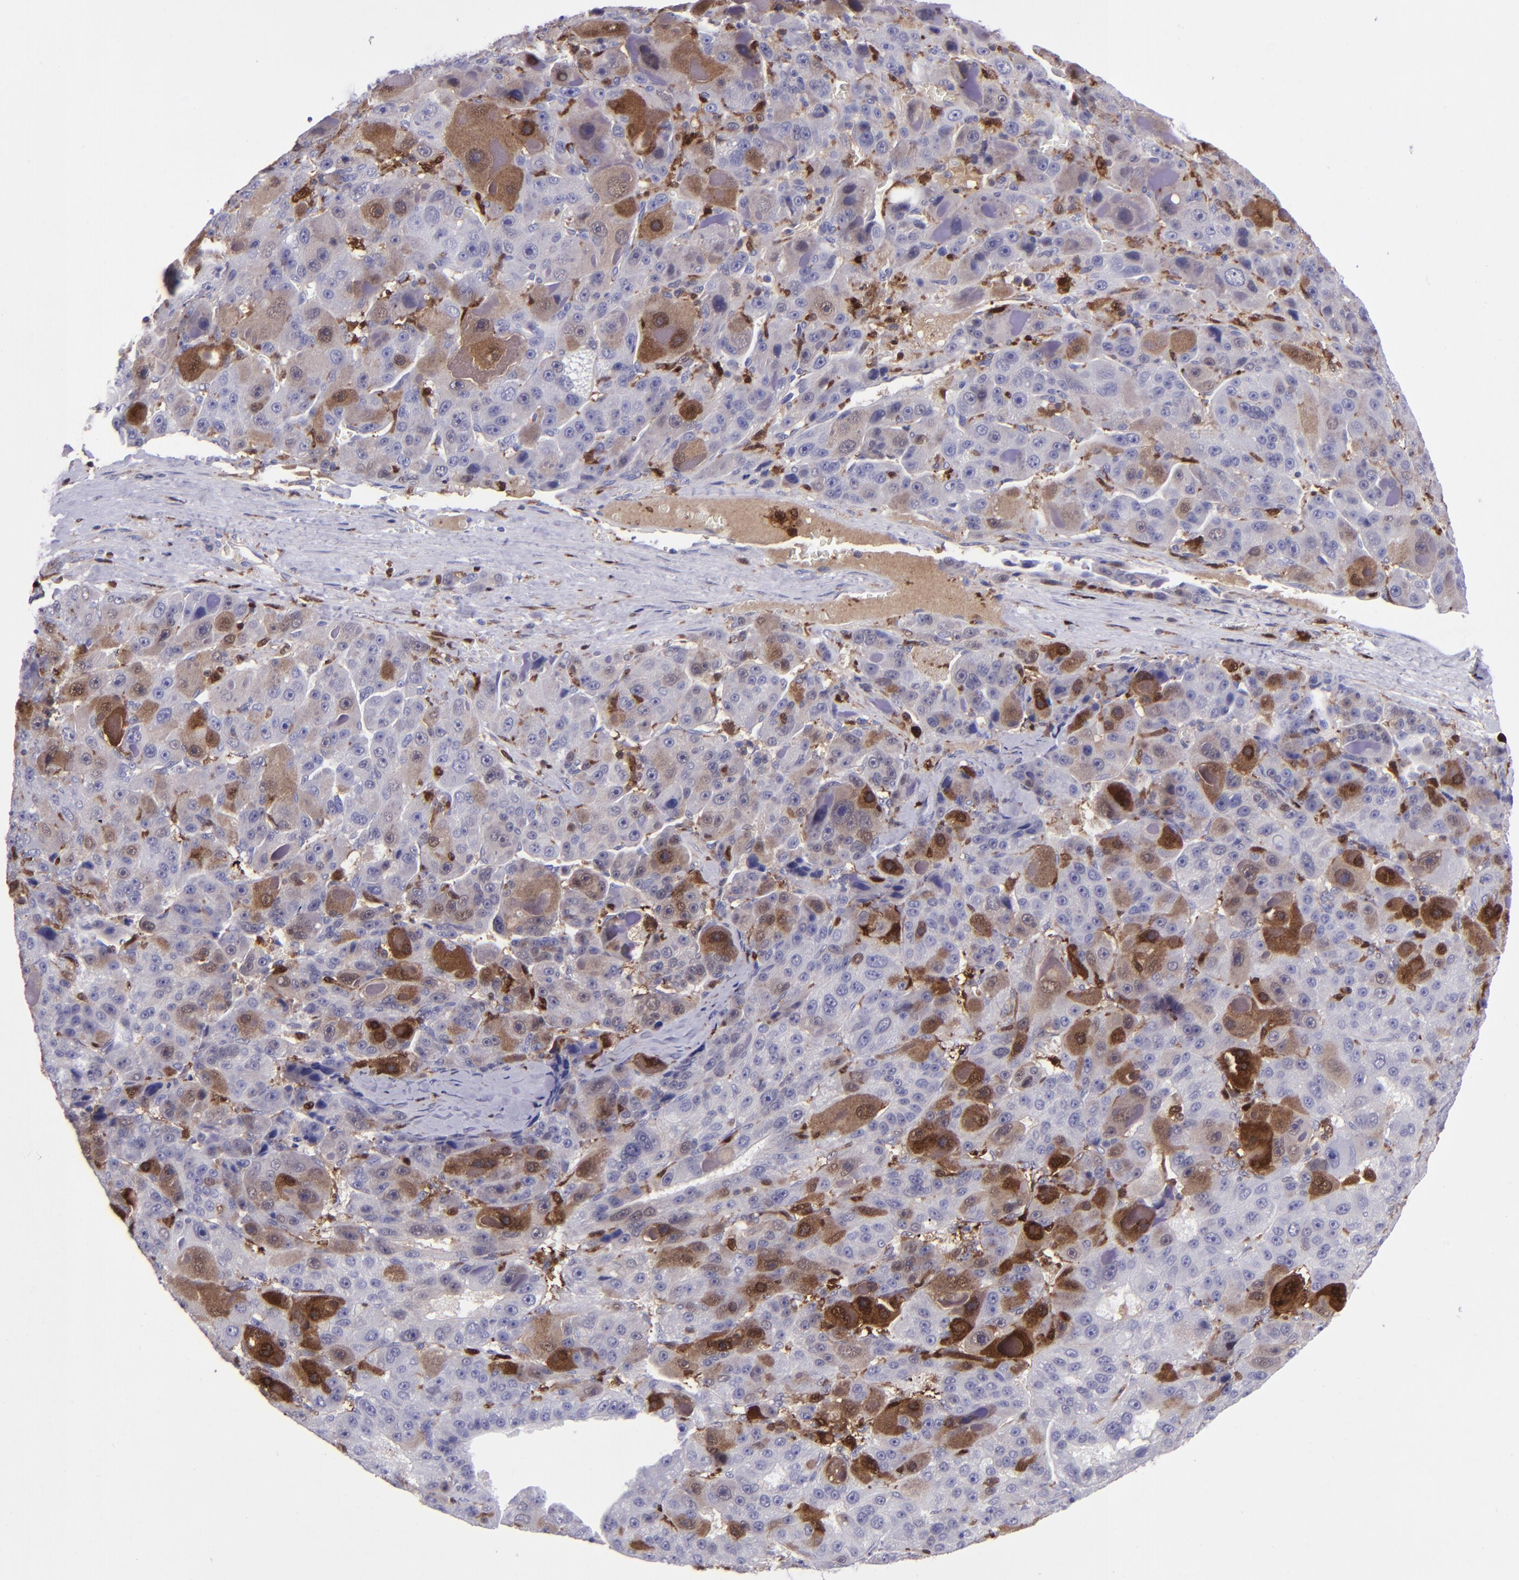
{"staining": {"intensity": "moderate", "quantity": "<25%", "location": "cytoplasmic/membranous,nuclear"}, "tissue": "liver cancer", "cell_type": "Tumor cells", "image_type": "cancer", "snomed": [{"axis": "morphology", "description": "Carcinoma, Hepatocellular, NOS"}, {"axis": "topography", "description": "Liver"}], "caption": "Immunohistochemical staining of liver cancer (hepatocellular carcinoma) exhibits low levels of moderate cytoplasmic/membranous and nuclear protein expression in about <25% of tumor cells.", "gene": "TYMP", "patient": {"sex": "male", "age": 76}}